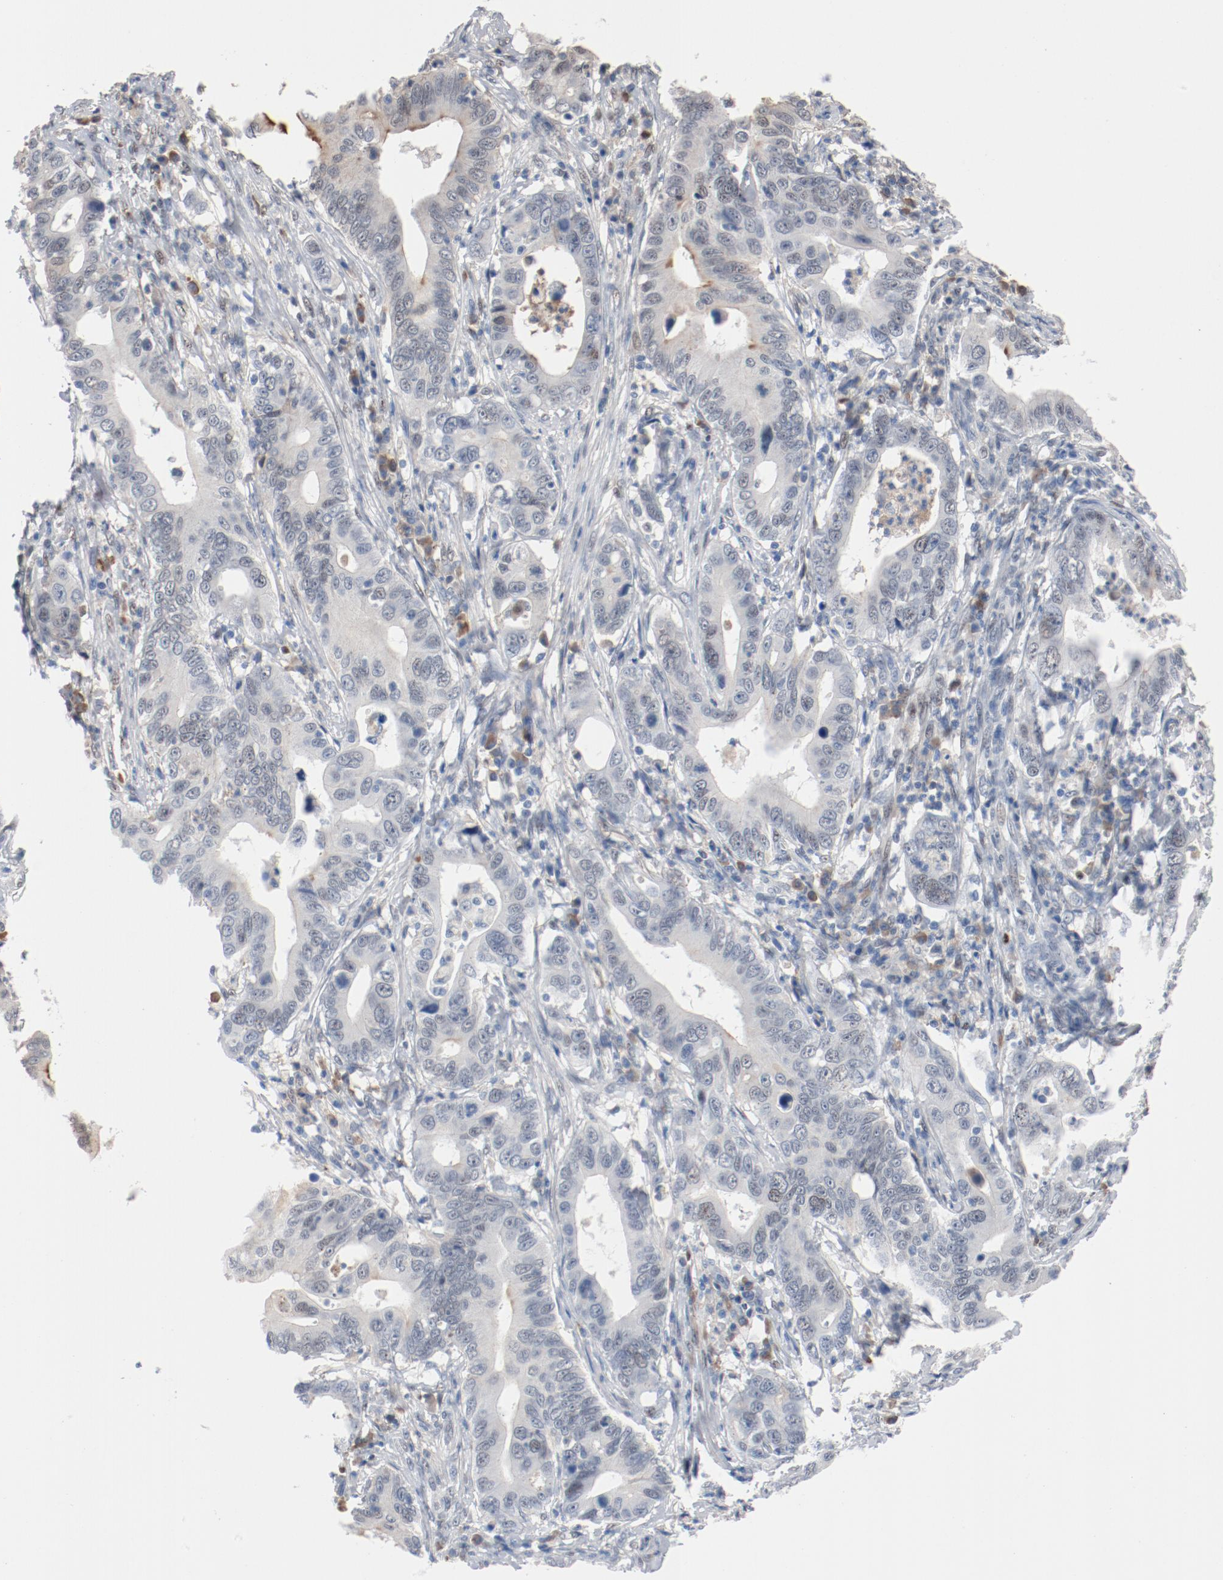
{"staining": {"intensity": "negative", "quantity": "none", "location": "none"}, "tissue": "stomach cancer", "cell_type": "Tumor cells", "image_type": "cancer", "snomed": [{"axis": "morphology", "description": "Adenocarcinoma, NOS"}, {"axis": "topography", "description": "Stomach, upper"}], "caption": "High magnification brightfield microscopy of stomach adenocarcinoma stained with DAB (3,3'-diaminobenzidine) (brown) and counterstained with hematoxylin (blue): tumor cells show no significant staining. Brightfield microscopy of immunohistochemistry (IHC) stained with DAB (3,3'-diaminobenzidine) (brown) and hematoxylin (blue), captured at high magnification.", "gene": "FOXP1", "patient": {"sex": "male", "age": 63}}